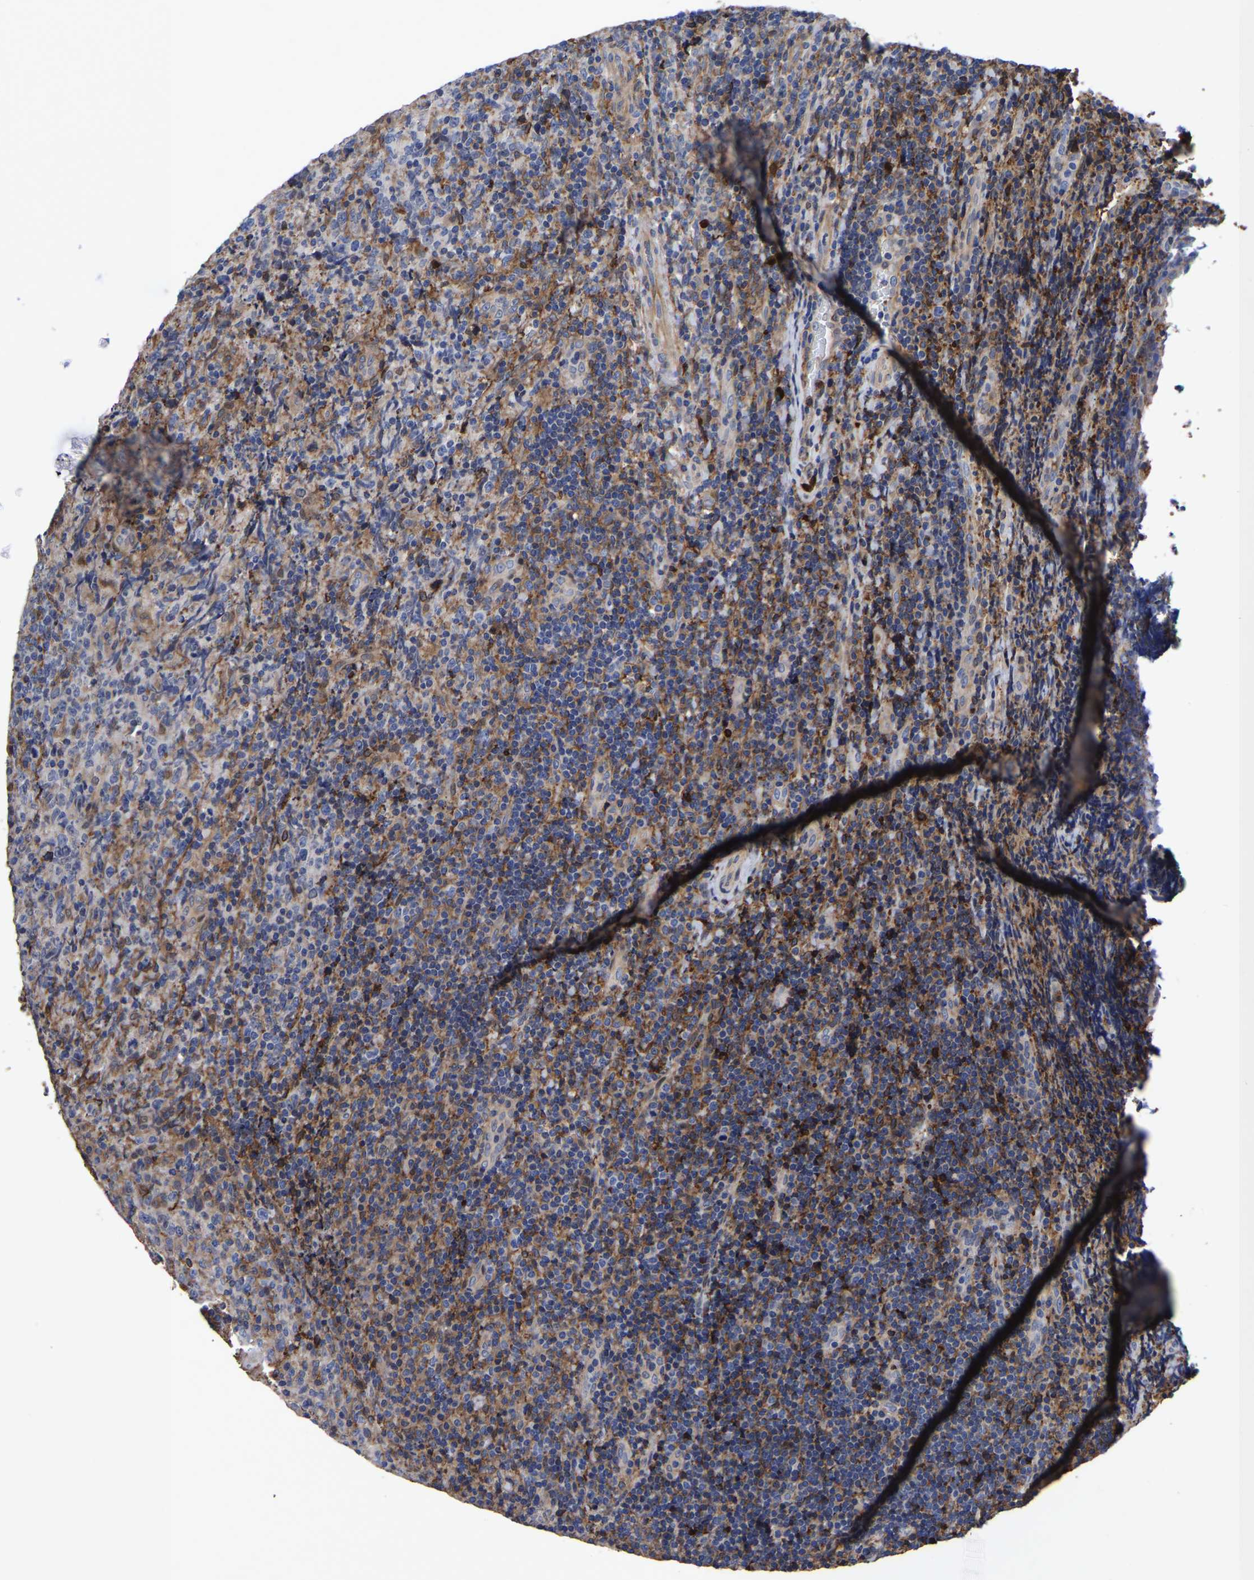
{"staining": {"intensity": "negative", "quantity": "none", "location": "none"}, "tissue": "lymphoma", "cell_type": "Tumor cells", "image_type": "cancer", "snomed": [{"axis": "morphology", "description": "Malignant lymphoma, non-Hodgkin's type, High grade"}, {"axis": "topography", "description": "Tonsil"}], "caption": "This is an IHC photomicrograph of malignant lymphoma, non-Hodgkin's type (high-grade). There is no expression in tumor cells.", "gene": "LIF", "patient": {"sex": "female", "age": 36}}